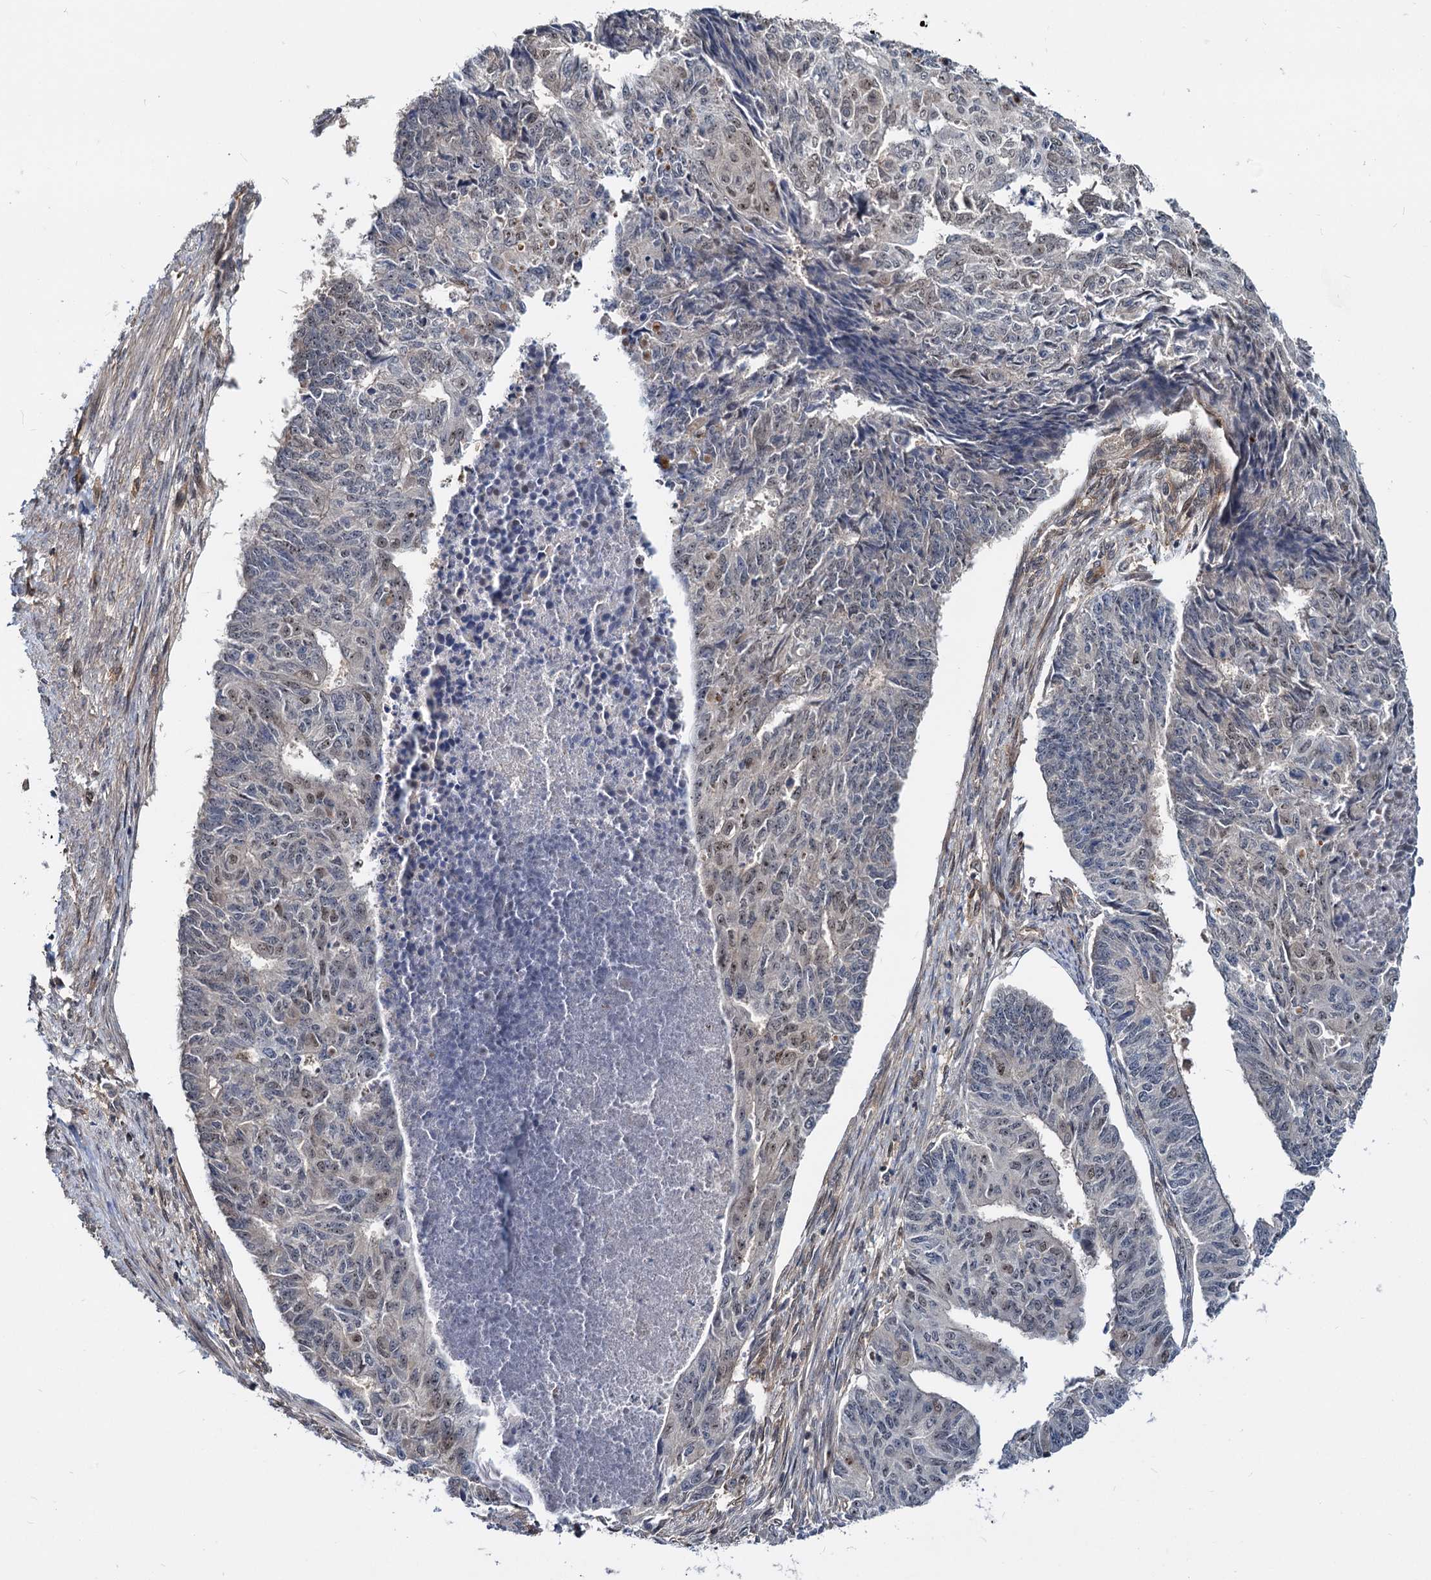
{"staining": {"intensity": "weak", "quantity": "25%-75%", "location": "nuclear"}, "tissue": "endometrial cancer", "cell_type": "Tumor cells", "image_type": "cancer", "snomed": [{"axis": "morphology", "description": "Adenocarcinoma, NOS"}, {"axis": "topography", "description": "Endometrium"}], "caption": "An image of human endometrial cancer (adenocarcinoma) stained for a protein displays weak nuclear brown staining in tumor cells.", "gene": "UBLCP1", "patient": {"sex": "female", "age": 32}}